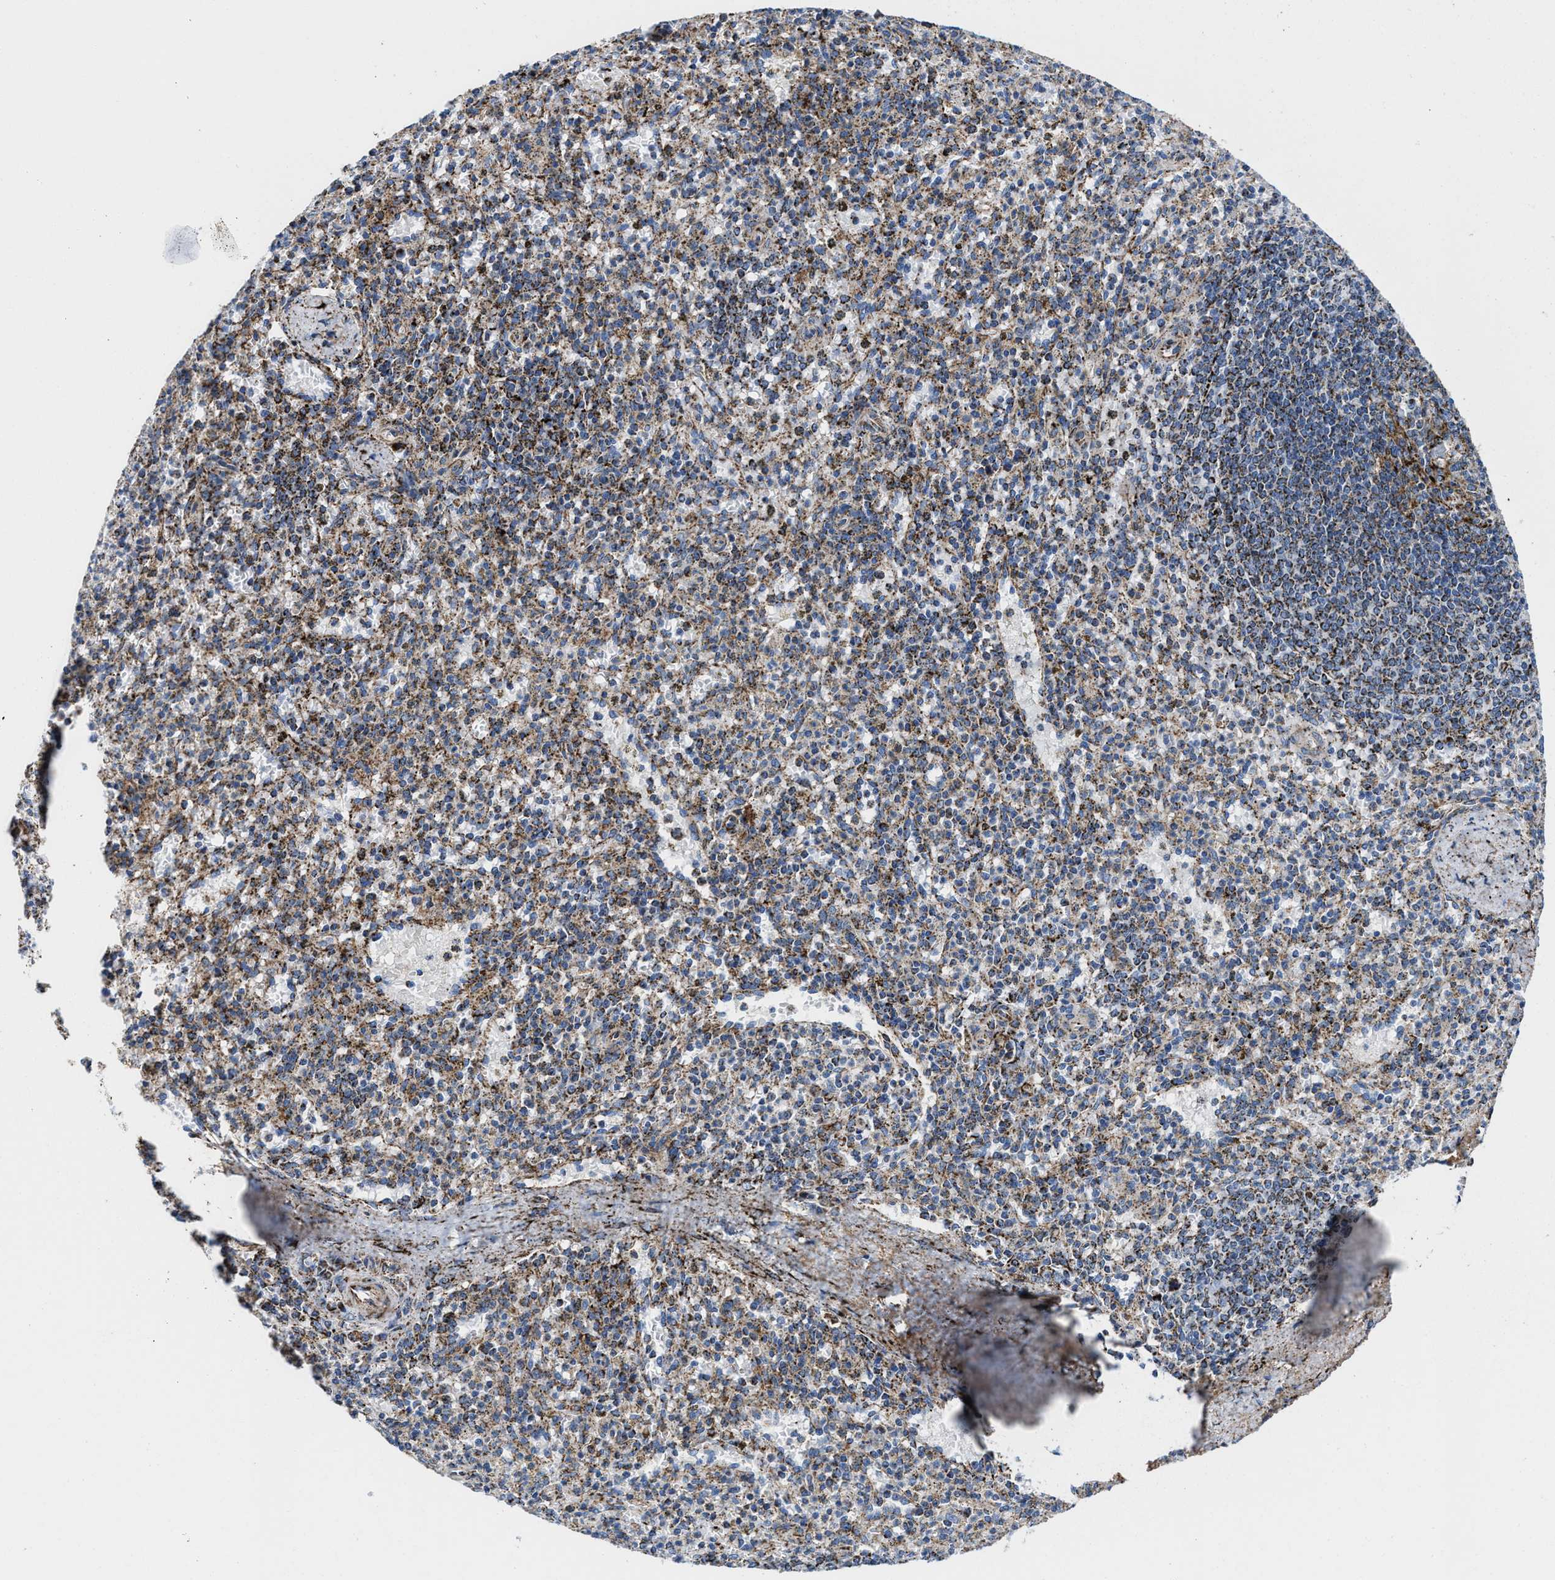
{"staining": {"intensity": "moderate", "quantity": "25%-75%", "location": "cytoplasmic/membranous"}, "tissue": "spleen", "cell_type": "Cells in red pulp", "image_type": "normal", "snomed": [{"axis": "morphology", "description": "Normal tissue, NOS"}, {"axis": "topography", "description": "Spleen"}], "caption": "Moderate cytoplasmic/membranous positivity is seen in about 25%-75% of cells in red pulp in normal spleen. Immunohistochemistry (ihc) stains the protein in brown and the nuclei are stained blue.", "gene": "ALDH1B1", "patient": {"sex": "male", "age": 72}}